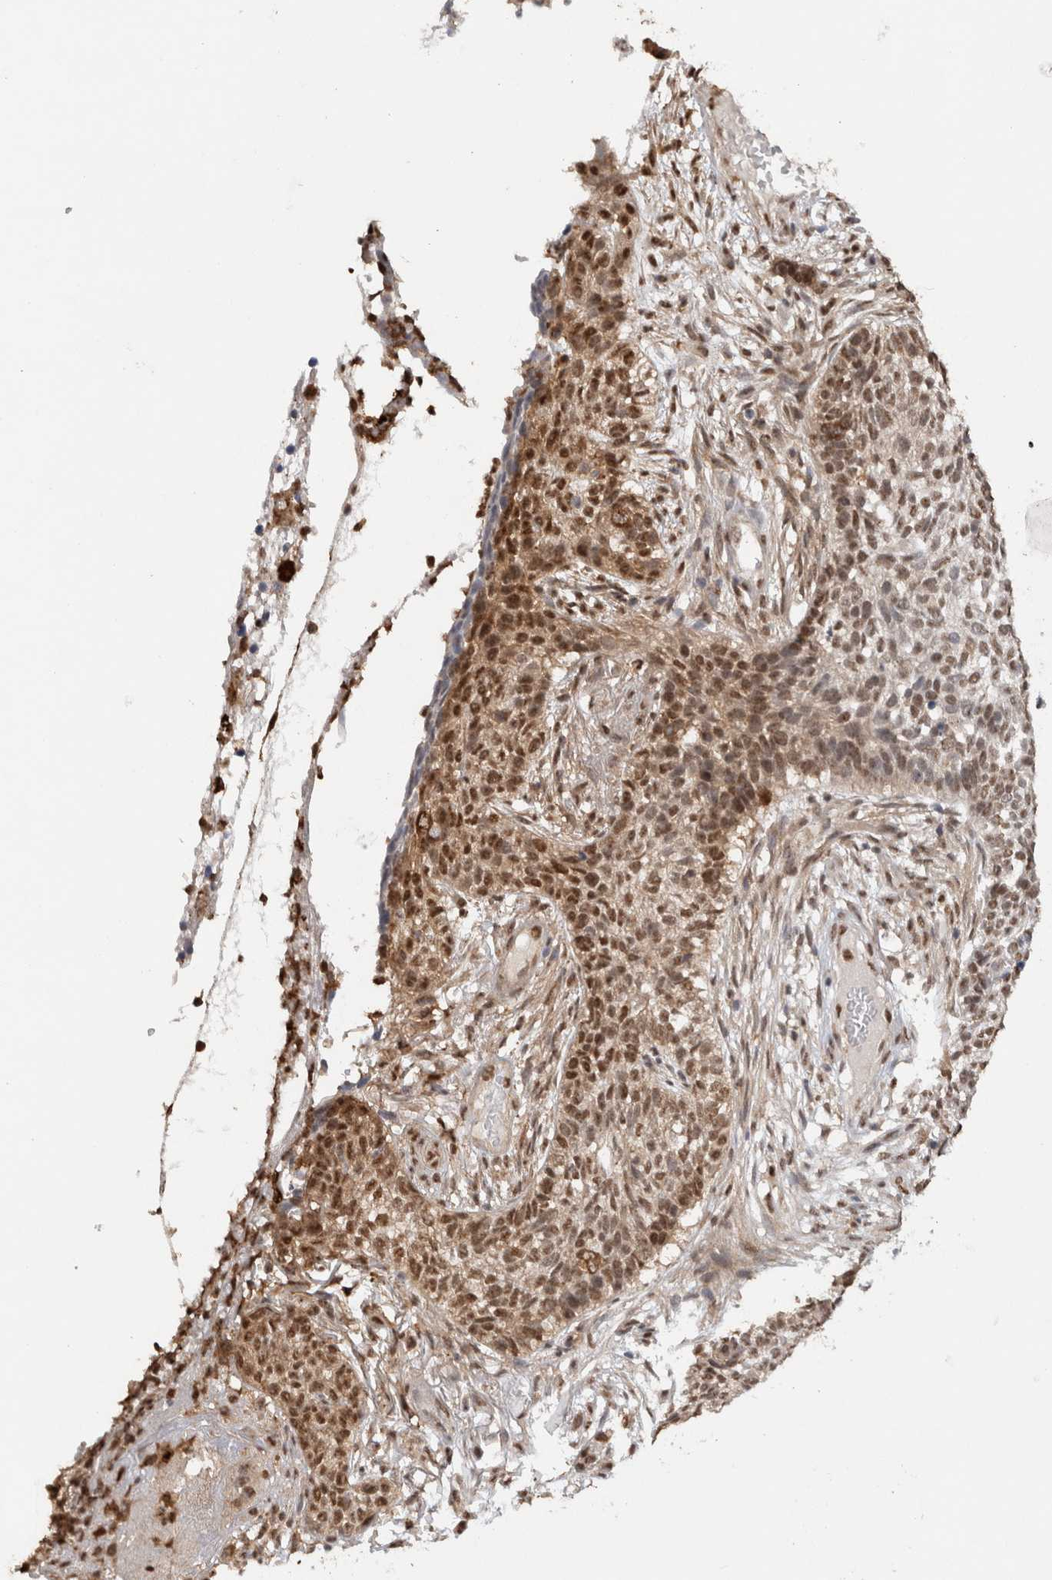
{"staining": {"intensity": "moderate", "quantity": ">75%", "location": "nuclear"}, "tissue": "skin cancer", "cell_type": "Tumor cells", "image_type": "cancer", "snomed": [{"axis": "morphology", "description": "Basal cell carcinoma"}, {"axis": "topography", "description": "Skin"}], "caption": "About >75% of tumor cells in skin cancer (basal cell carcinoma) display moderate nuclear protein expression as visualized by brown immunohistochemical staining.", "gene": "RPS6KA2", "patient": {"sex": "male", "age": 85}}